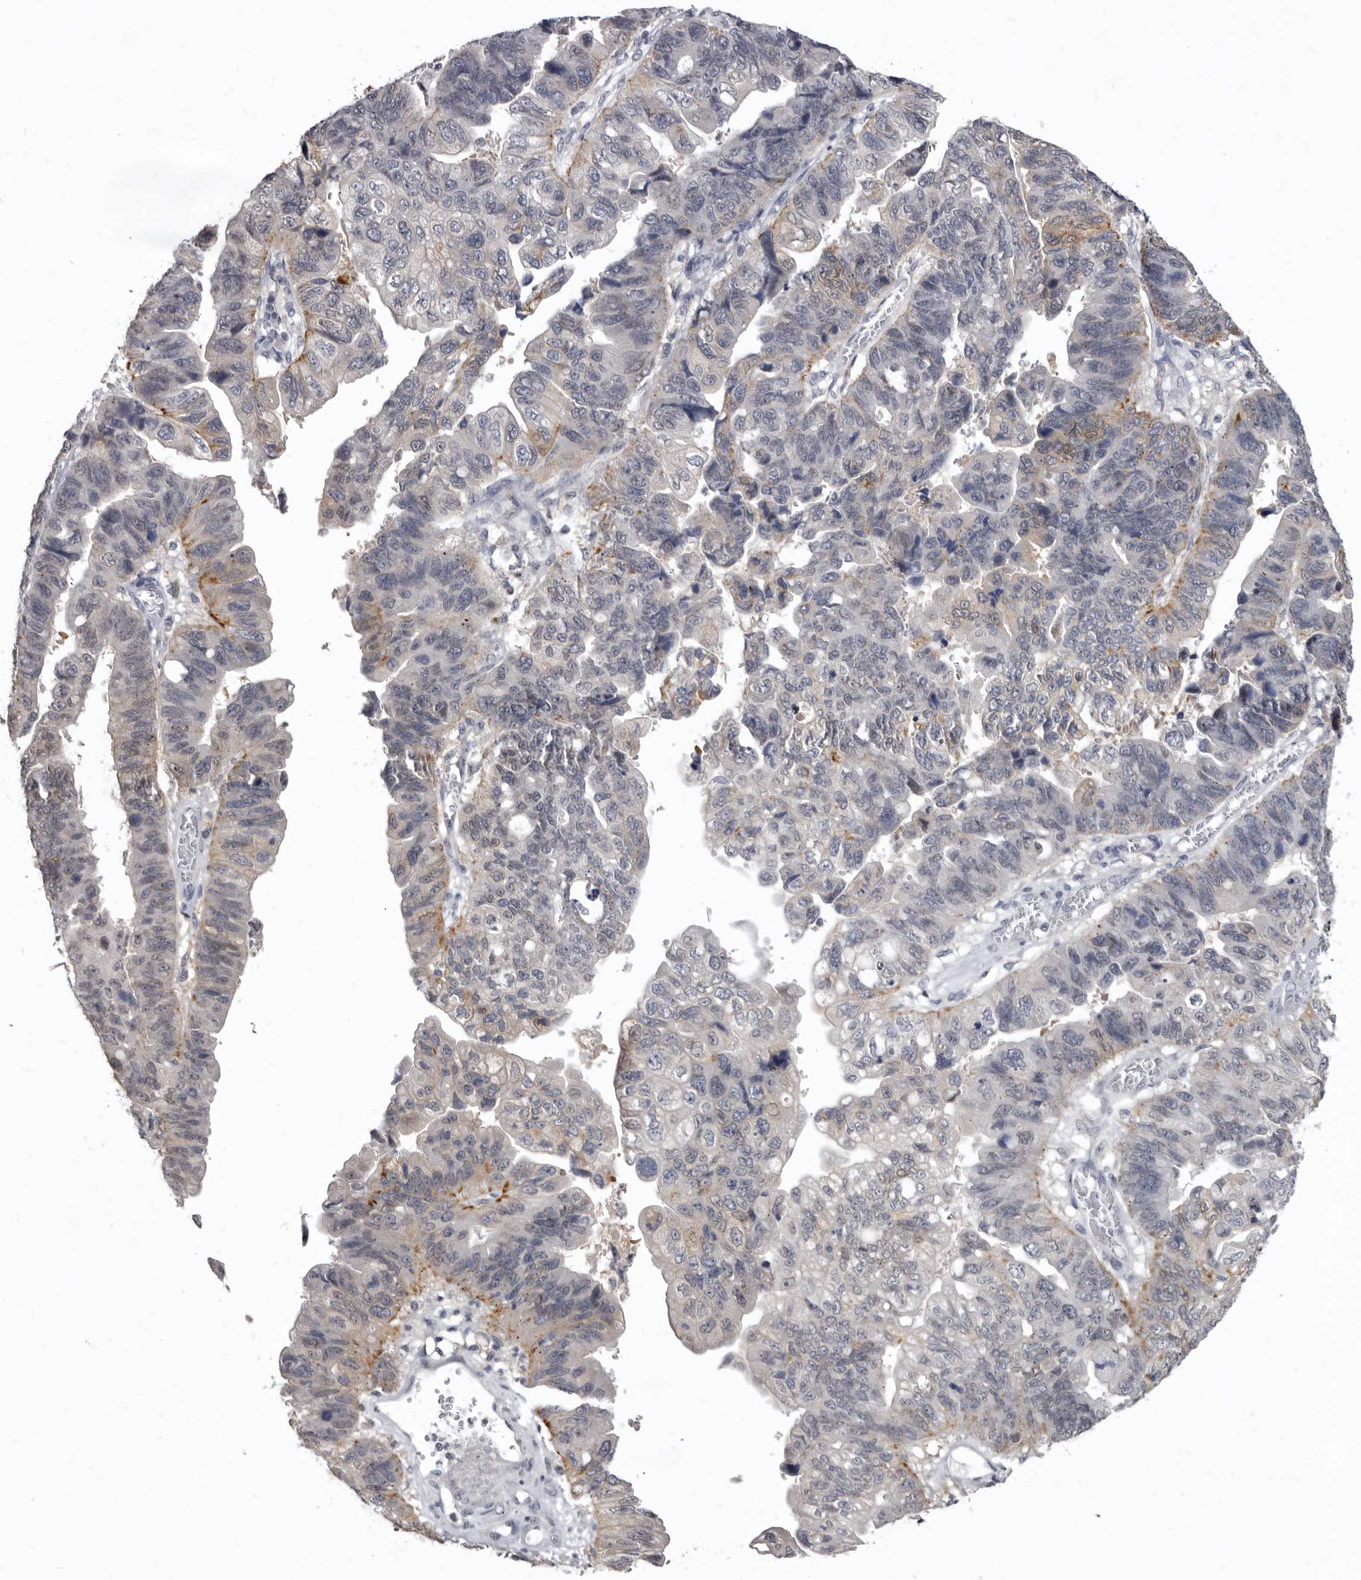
{"staining": {"intensity": "moderate", "quantity": "<25%", "location": "cytoplasmic/membranous"}, "tissue": "stomach cancer", "cell_type": "Tumor cells", "image_type": "cancer", "snomed": [{"axis": "morphology", "description": "Adenocarcinoma, NOS"}, {"axis": "topography", "description": "Stomach"}], "caption": "A brown stain shows moderate cytoplasmic/membranous positivity of a protein in human stomach adenocarcinoma tumor cells. Immunohistochemistry (ihc) stains the protein in brown and the nuclei are stained blue.", "gene": "SULT1E1", "patient": {"sex": "male", "age": 59}}